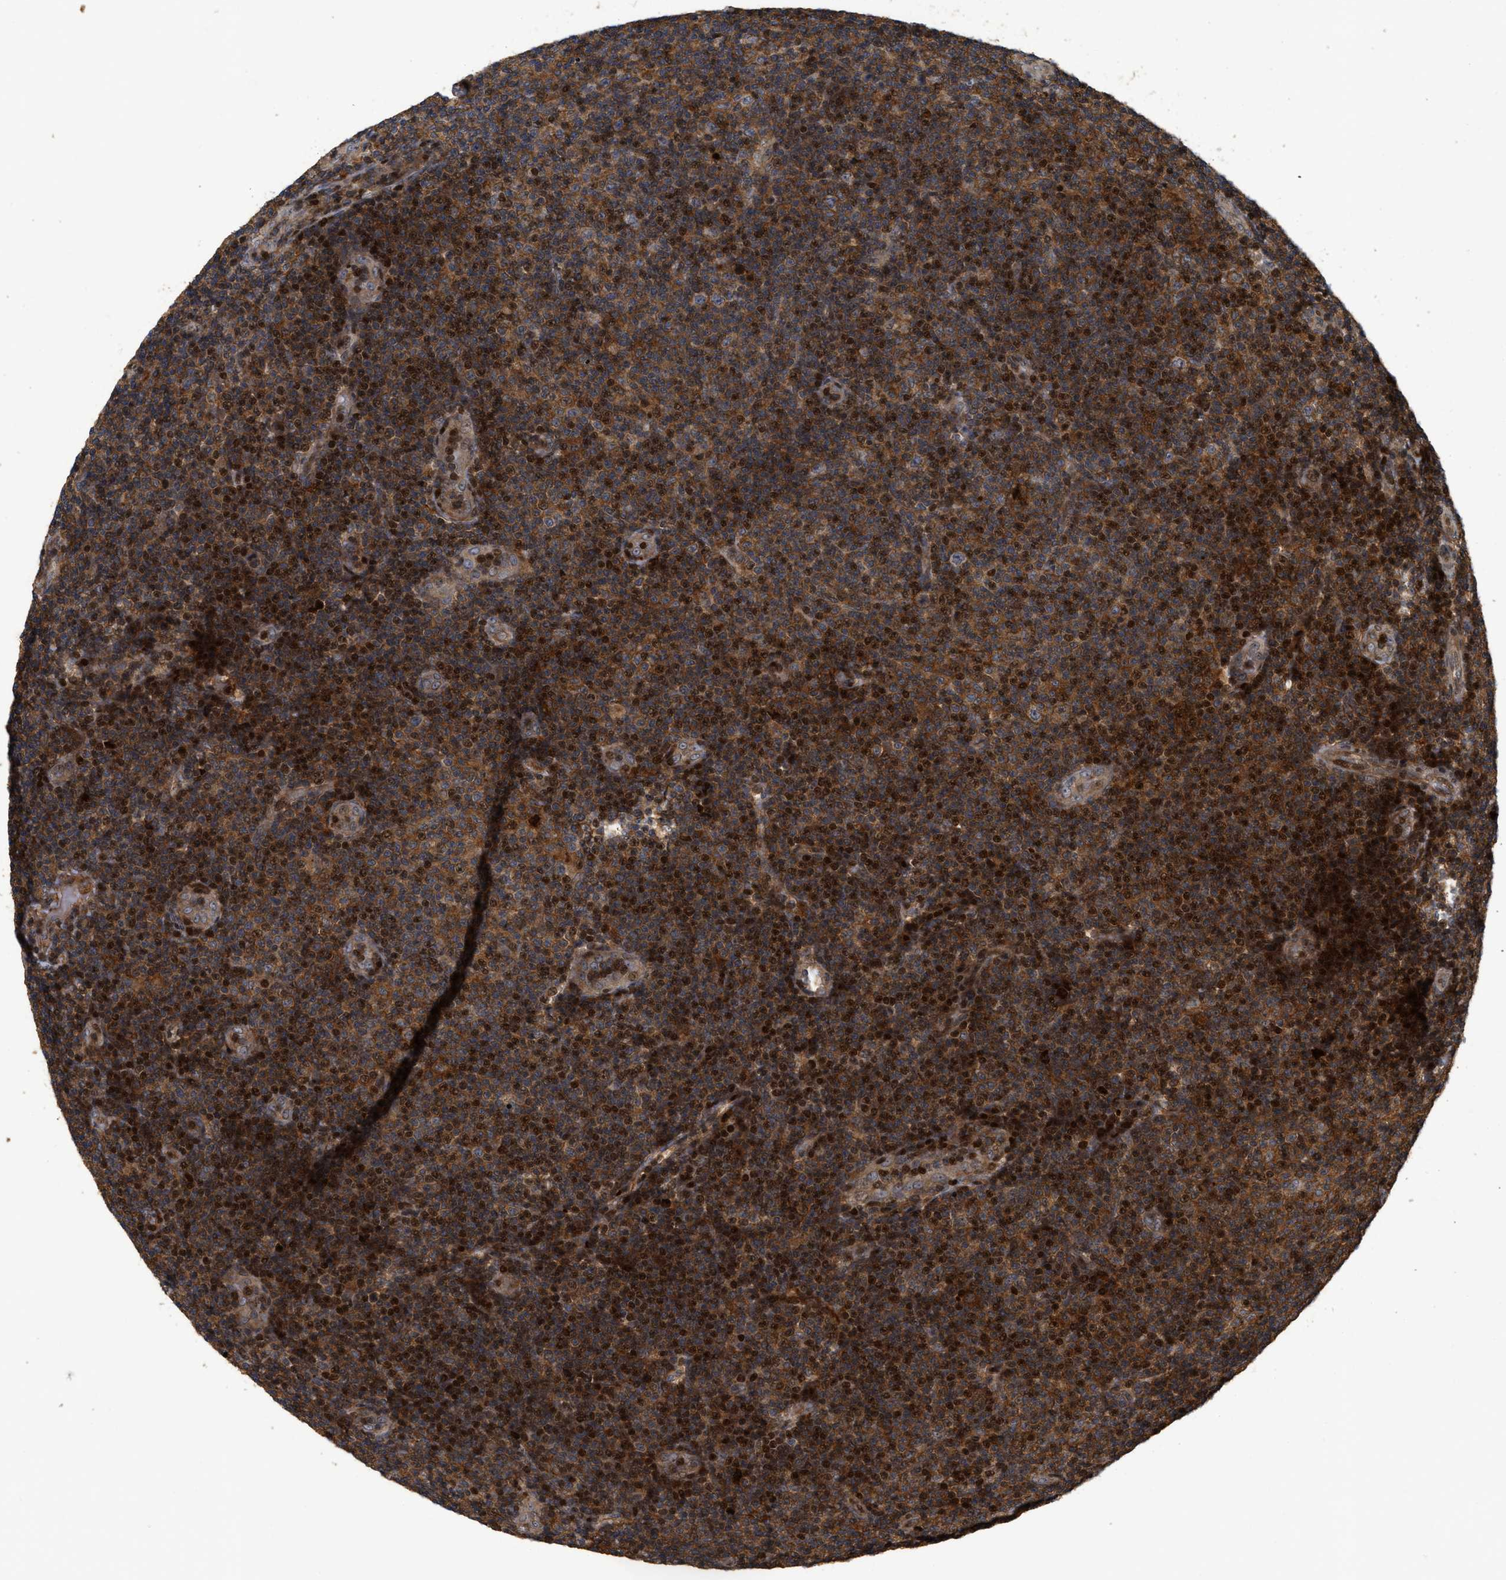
{"staining": {"intensity": "strong", "quantity": ">75%", "location": "cytoplasmic/membranous,nuclear"}, "tissue": "lymphoma", "cell_type": "Tumor cells", "image_type": "cancer", "snomed": [{"axis": "morphology", "description": "Malignant lymphoma, non-Hodgkin's type, Low grade"}, {"axis": "topography", "description": "Lymph node"}], "caption": "Immunohistochemical staining of lymphoma demonstrates strong cytoplasmic/membranous and nuclear protein staining in about >75% of tumor cells.", "gene": "CBR3", "patient": {"sex": "male", "age": 83}}